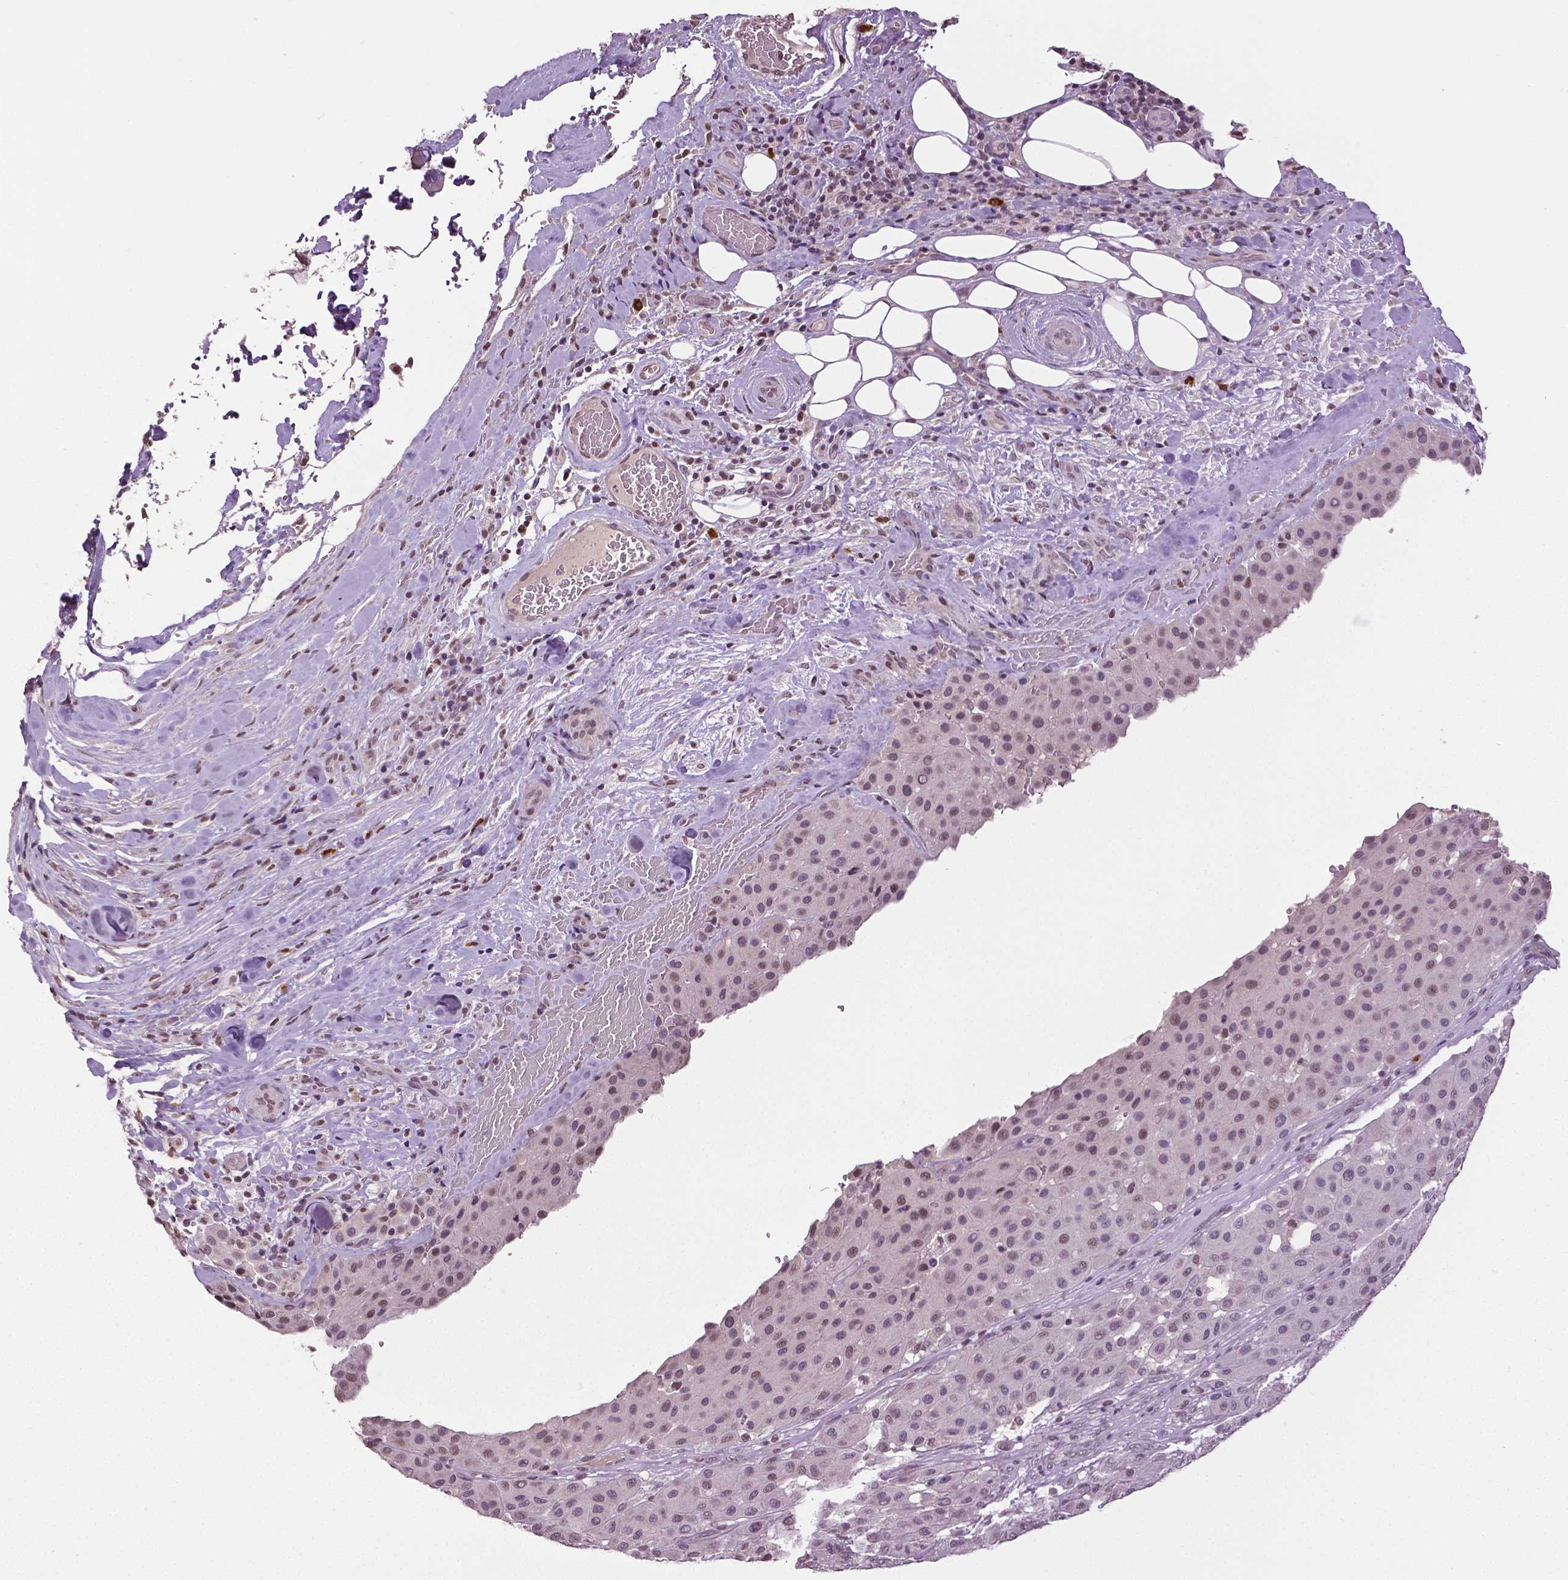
{"staining": {"intensity": "weak", "quantity": ">75%", "location": "nuclear"}, "tissue": "melanoma", "cell_type": "Tumor cells", "image_type": "cancer", "snomed": [{"axis": "morphology", "description": "Malignant melanoma, Metastatic site"}, {"axis": "topography", "description": "Smooth muscle"}], "caption": "Protein staining displays weak nuclear expression in approximately >75% of tumor cells in melanoma. The protein of interest is stained brown, and the nuclei are stained in blue (DAB IHC with brightfield microscopy, high magnification).", "gene": "DLX5", "patient": {"sex": "male", "age": 41}}